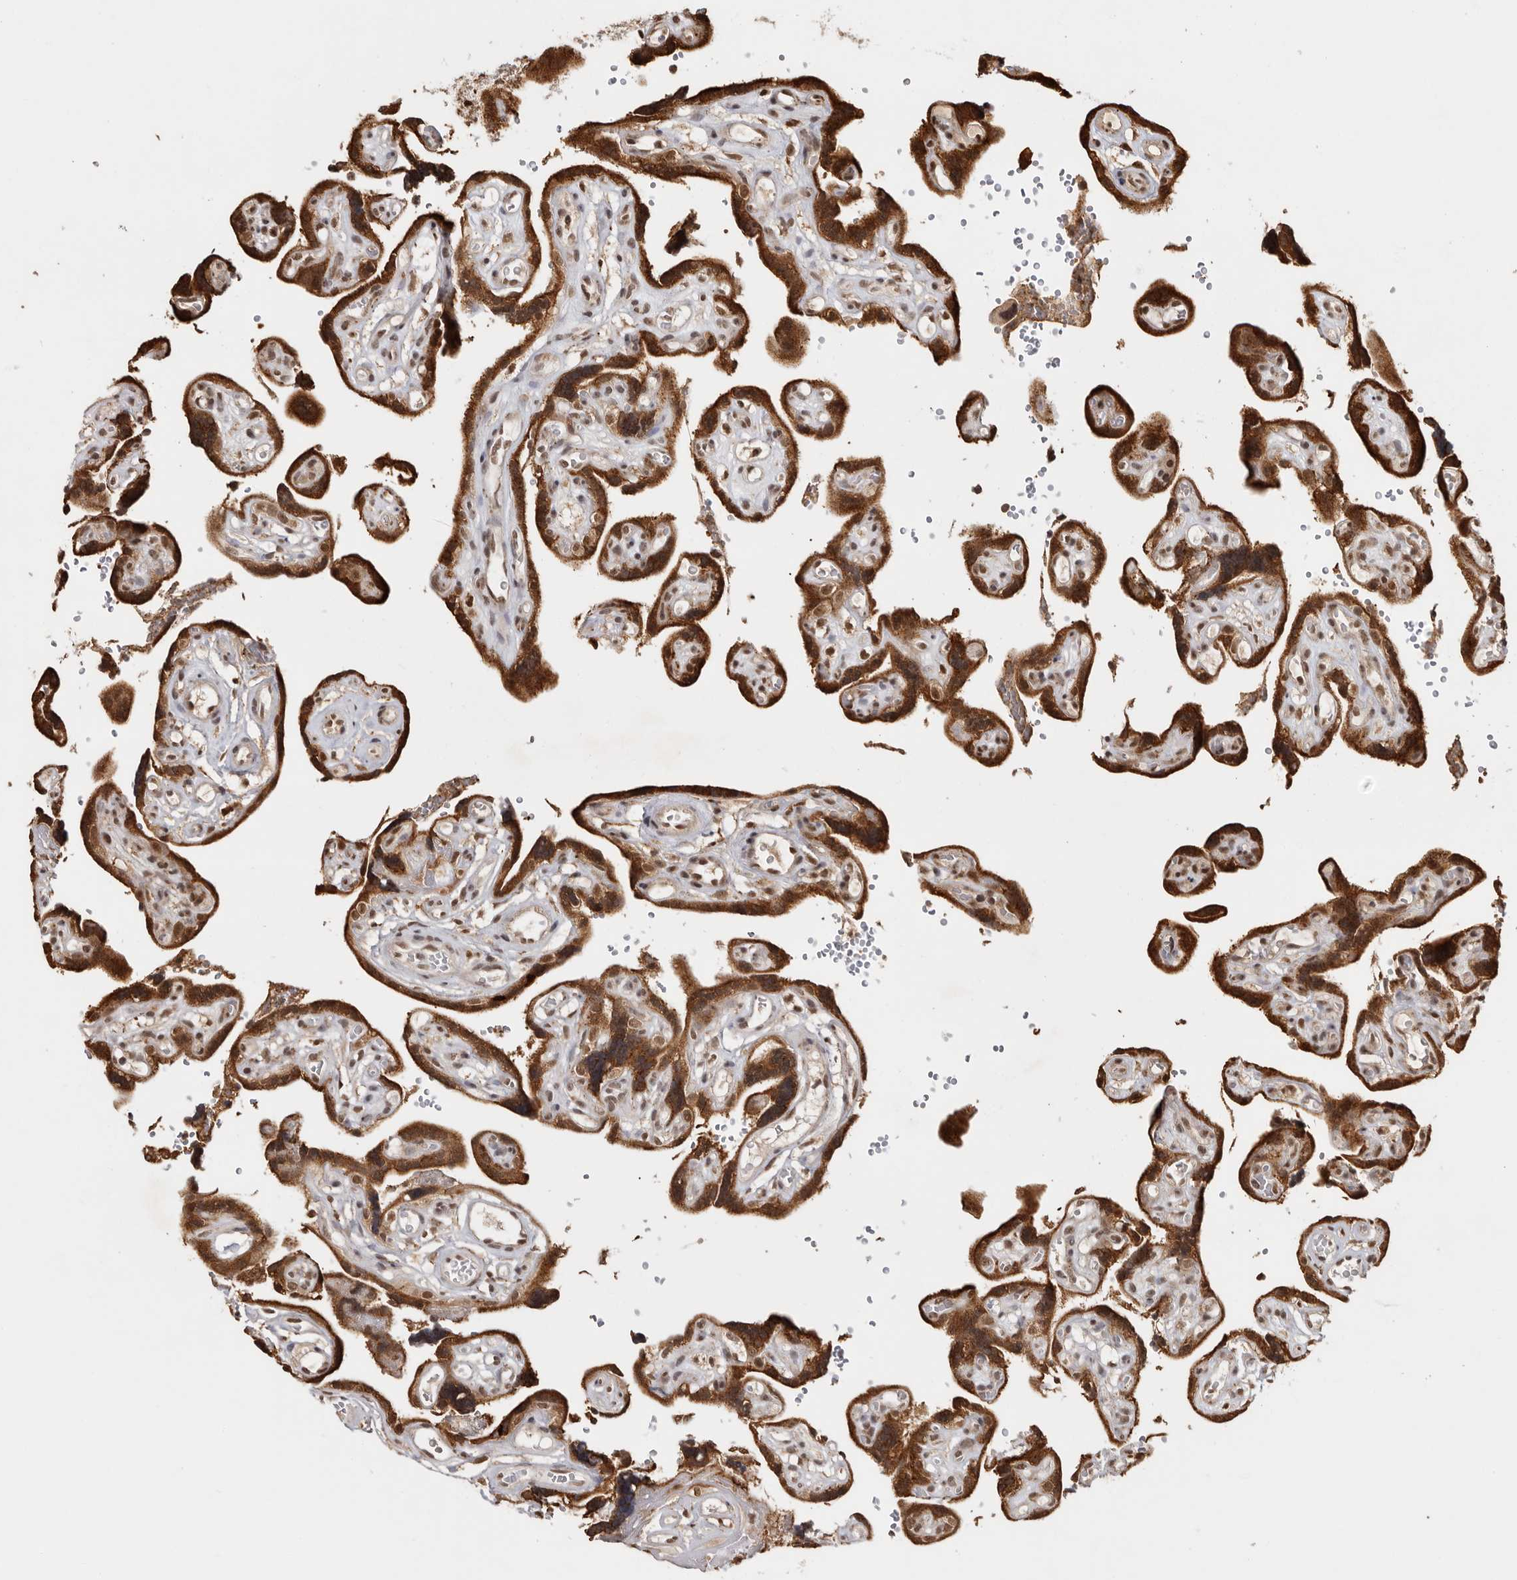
{"staining": {"intensity": "moderate", "quantity": ">75%", "location": "cytoplasmic/membranous,nuclear"}, "tissue": "placenta", "cell_type": "Decidual cells", "image_type": "normal", "snomed": [{"axis": "morphology", "description": "Normal tissue, NOS"}, {"axis": "topography", "description": "Placenta"}], "caption": "A high-resolution photomicrograph shows immunohistochemistry (IHC) staining of unremarkable placenta, which shows moderate cytoplasmic/membranous,nuclear expression in about >75% of decidual cells. The staining was performed using DAB (3,3'-diaminobenzidine), with brown indicating positive protein expression. Nuclei are stained blue with hematoxylin.", "gene": "ZNF83", "patient": {"sex": "female", "age": 30}}